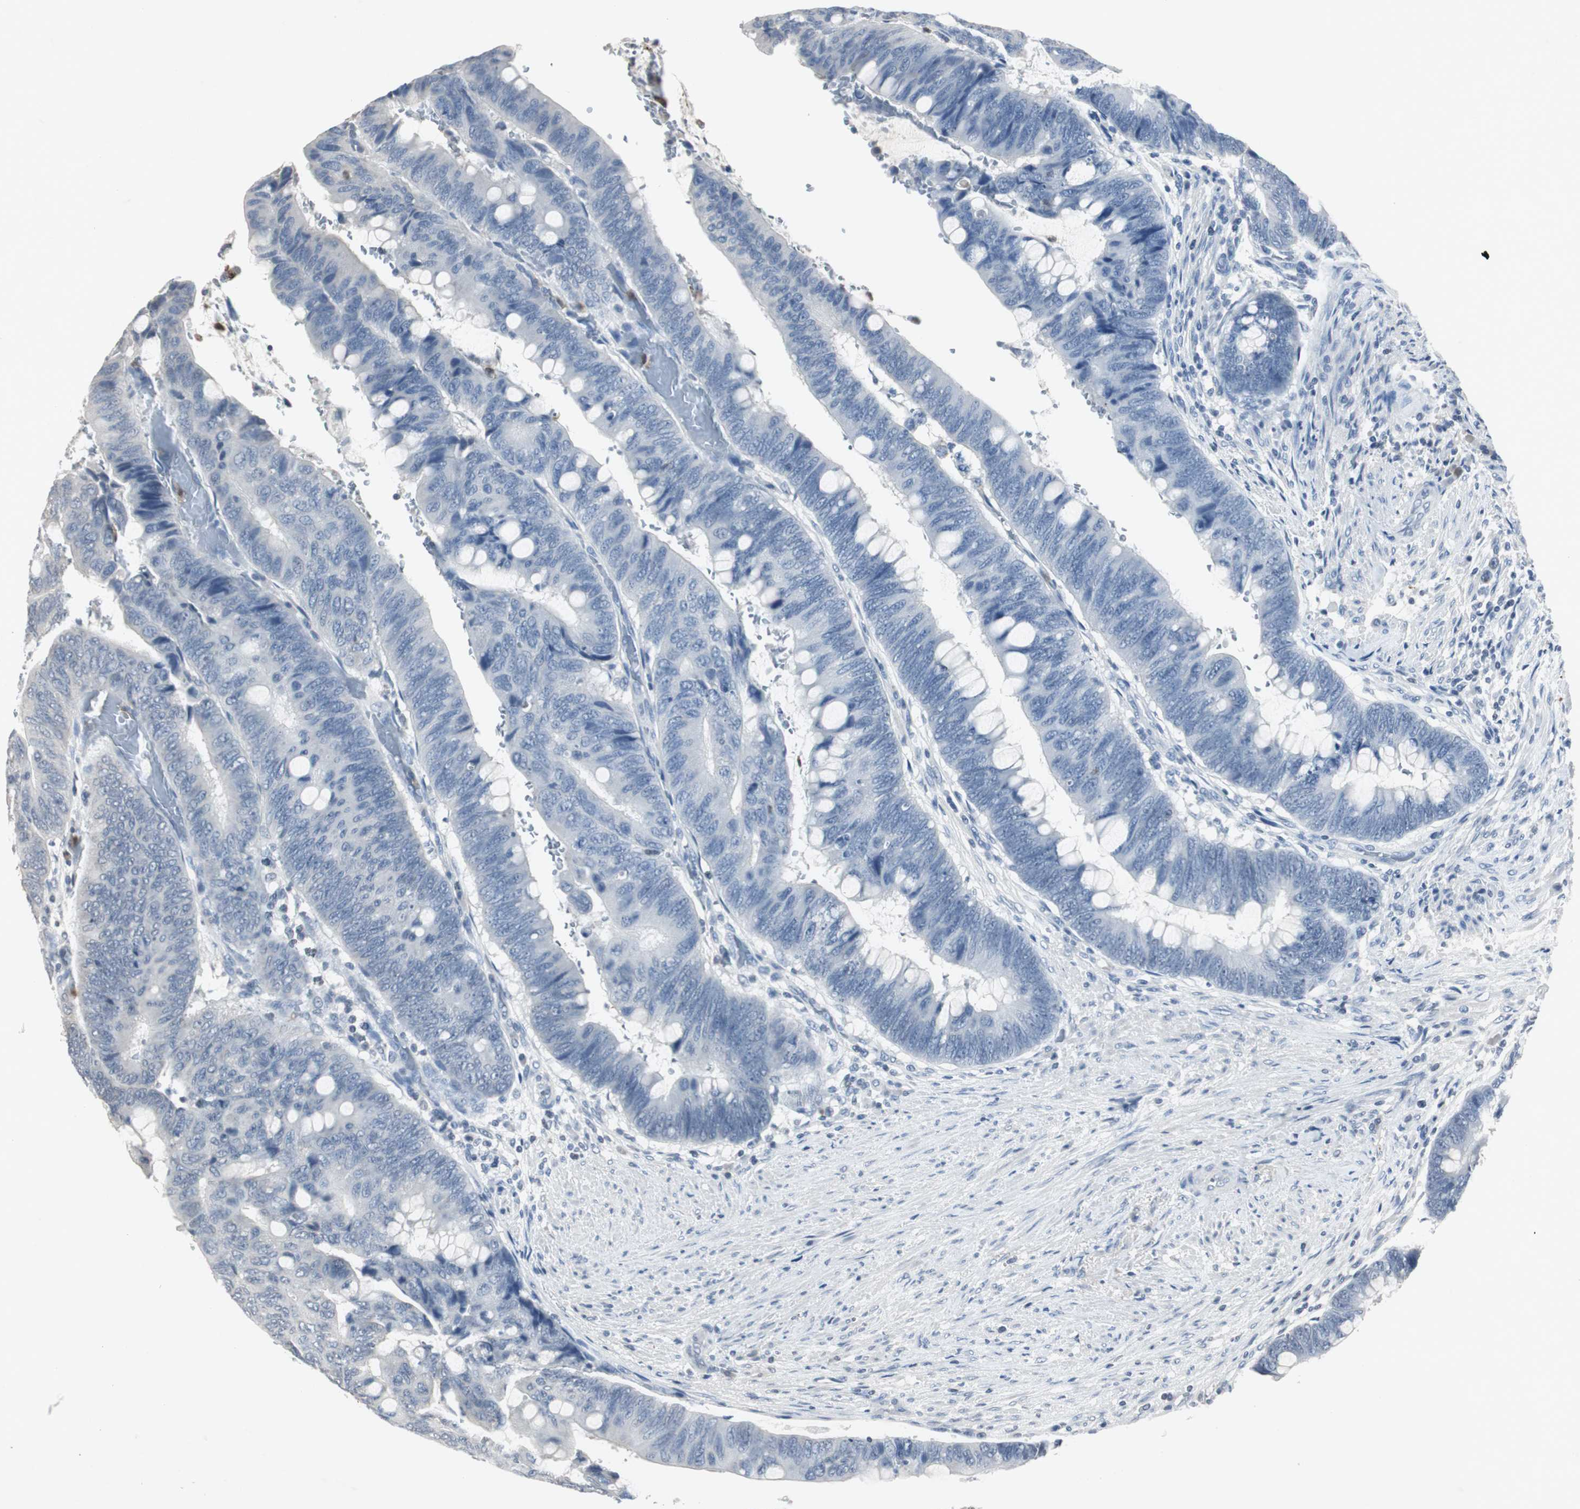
{"staining": {"intensity": "negative", "quantity": "none", "location": "none"}, "tissue": "colorectal cancer", "cell_type": "Tumor cells", "image_type": "cancer", "snomed": [{"axis": "morphology", "description": "Normal tissue, NOS"}, {"axis": "morphology", "description": "Adenocarcinoma, NOS"}, {"axis": "topography", "description": "Rectum"}], "caption": "A high-resolution micrograph shows immunohistochemistry (IHC) staining of colorectal cancer (adenocarcinoma), which demonstrates no significant expression in tumor cells. The staining is performed using DAB (3,3'-diaminobenzidine) brown chromogen with nuclei counter-stained in using hematoxylin.", "gene": "ADNP2", "patient": {"sex": "male", "age": 92}}